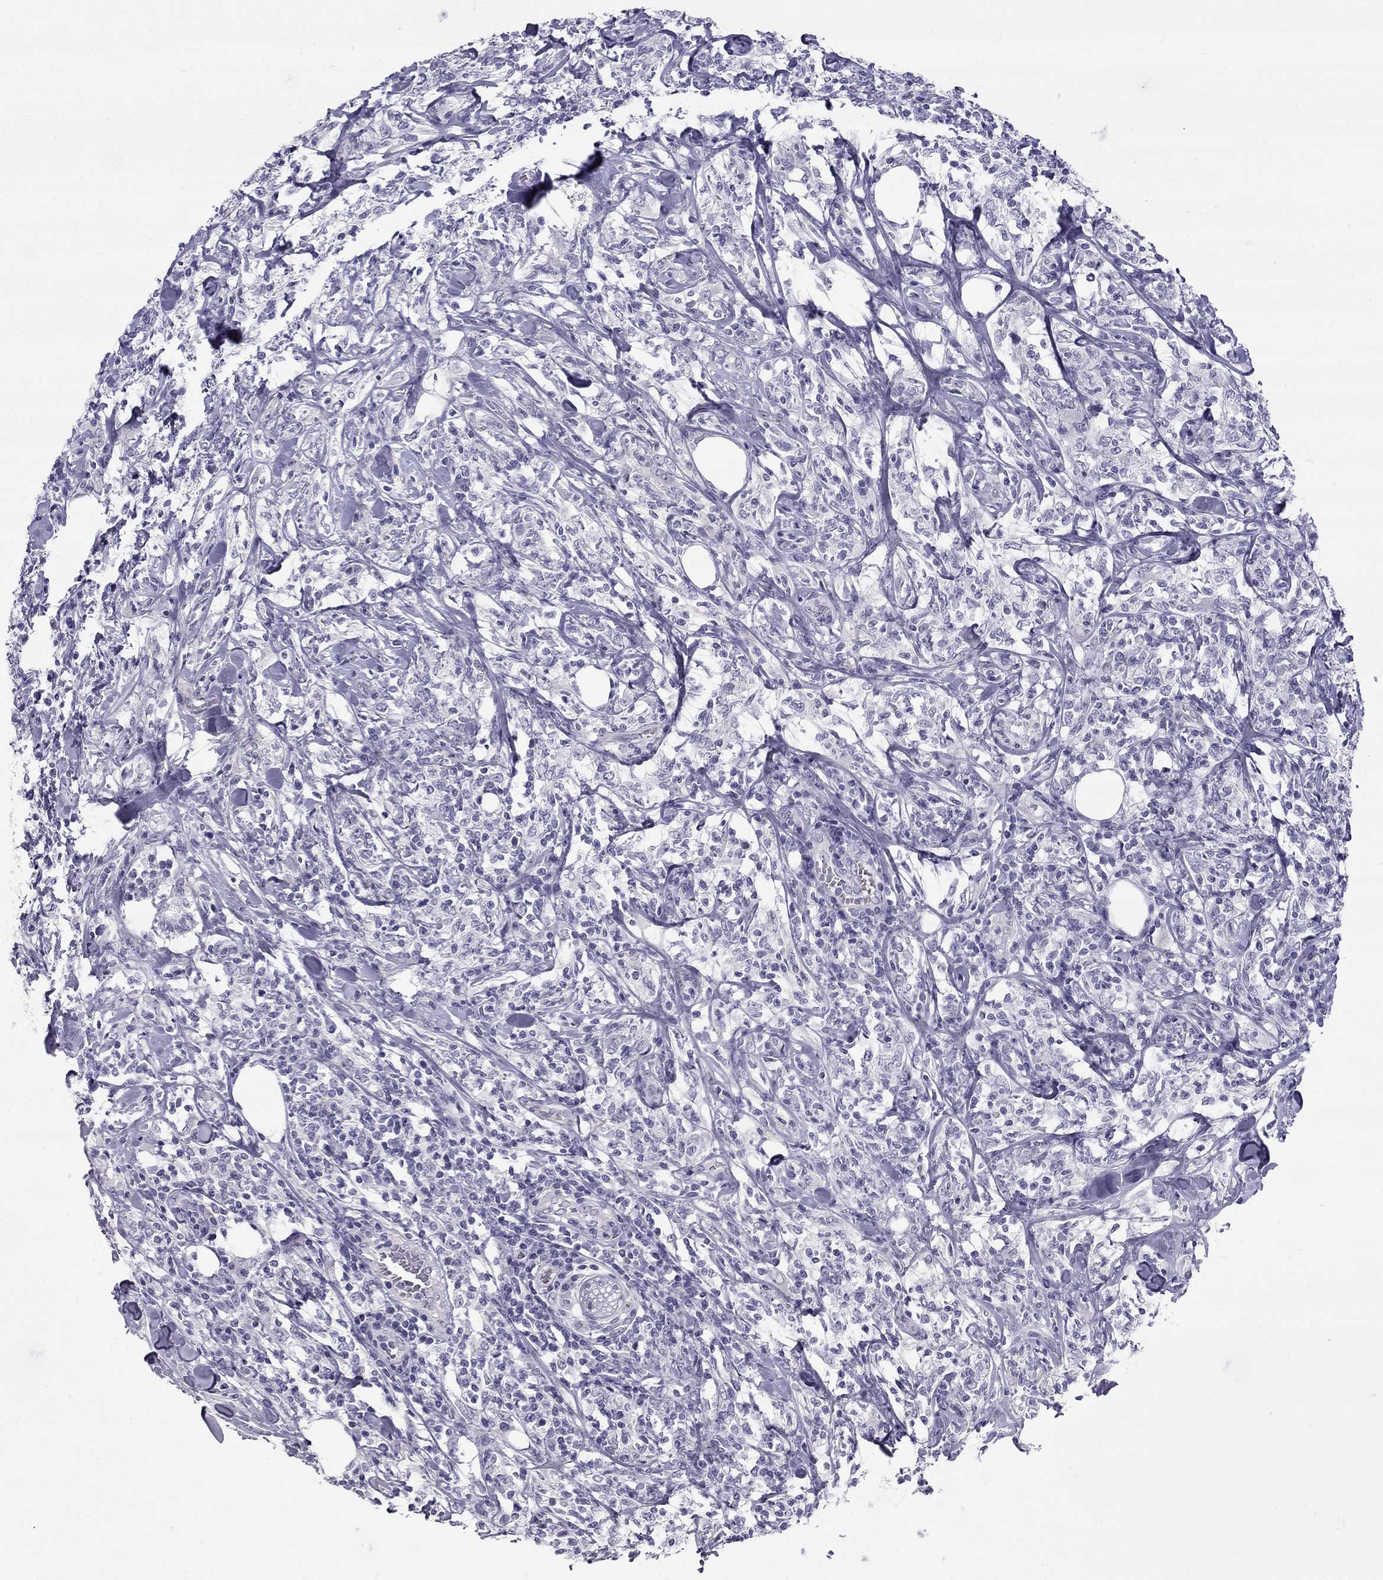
{"staining": {"intensity": "negative", "quantity": "none", "location": "none"}, "tissue": "lymphoma", "cell_type": "Tumor cells", "image_type": "cancer", "snomed": [{"axis": "morphology", "description": "Malignant lymphoma, non-Hodgkin's type, High grade"}, {"axis": "topography", "description": "Lymph node"}], "caption": "Immunohistochemistry (IHC) photomicrograph of neoplastic tissue: malignant lymphoma, non-Hodgkin's type (high-grade) stained with DAB (3,3'-diaminobenzidine) shows no significant protein expression in tumor cells.", "gene": "CFAP53", "patient": {"sex": "female", "age": 84}}